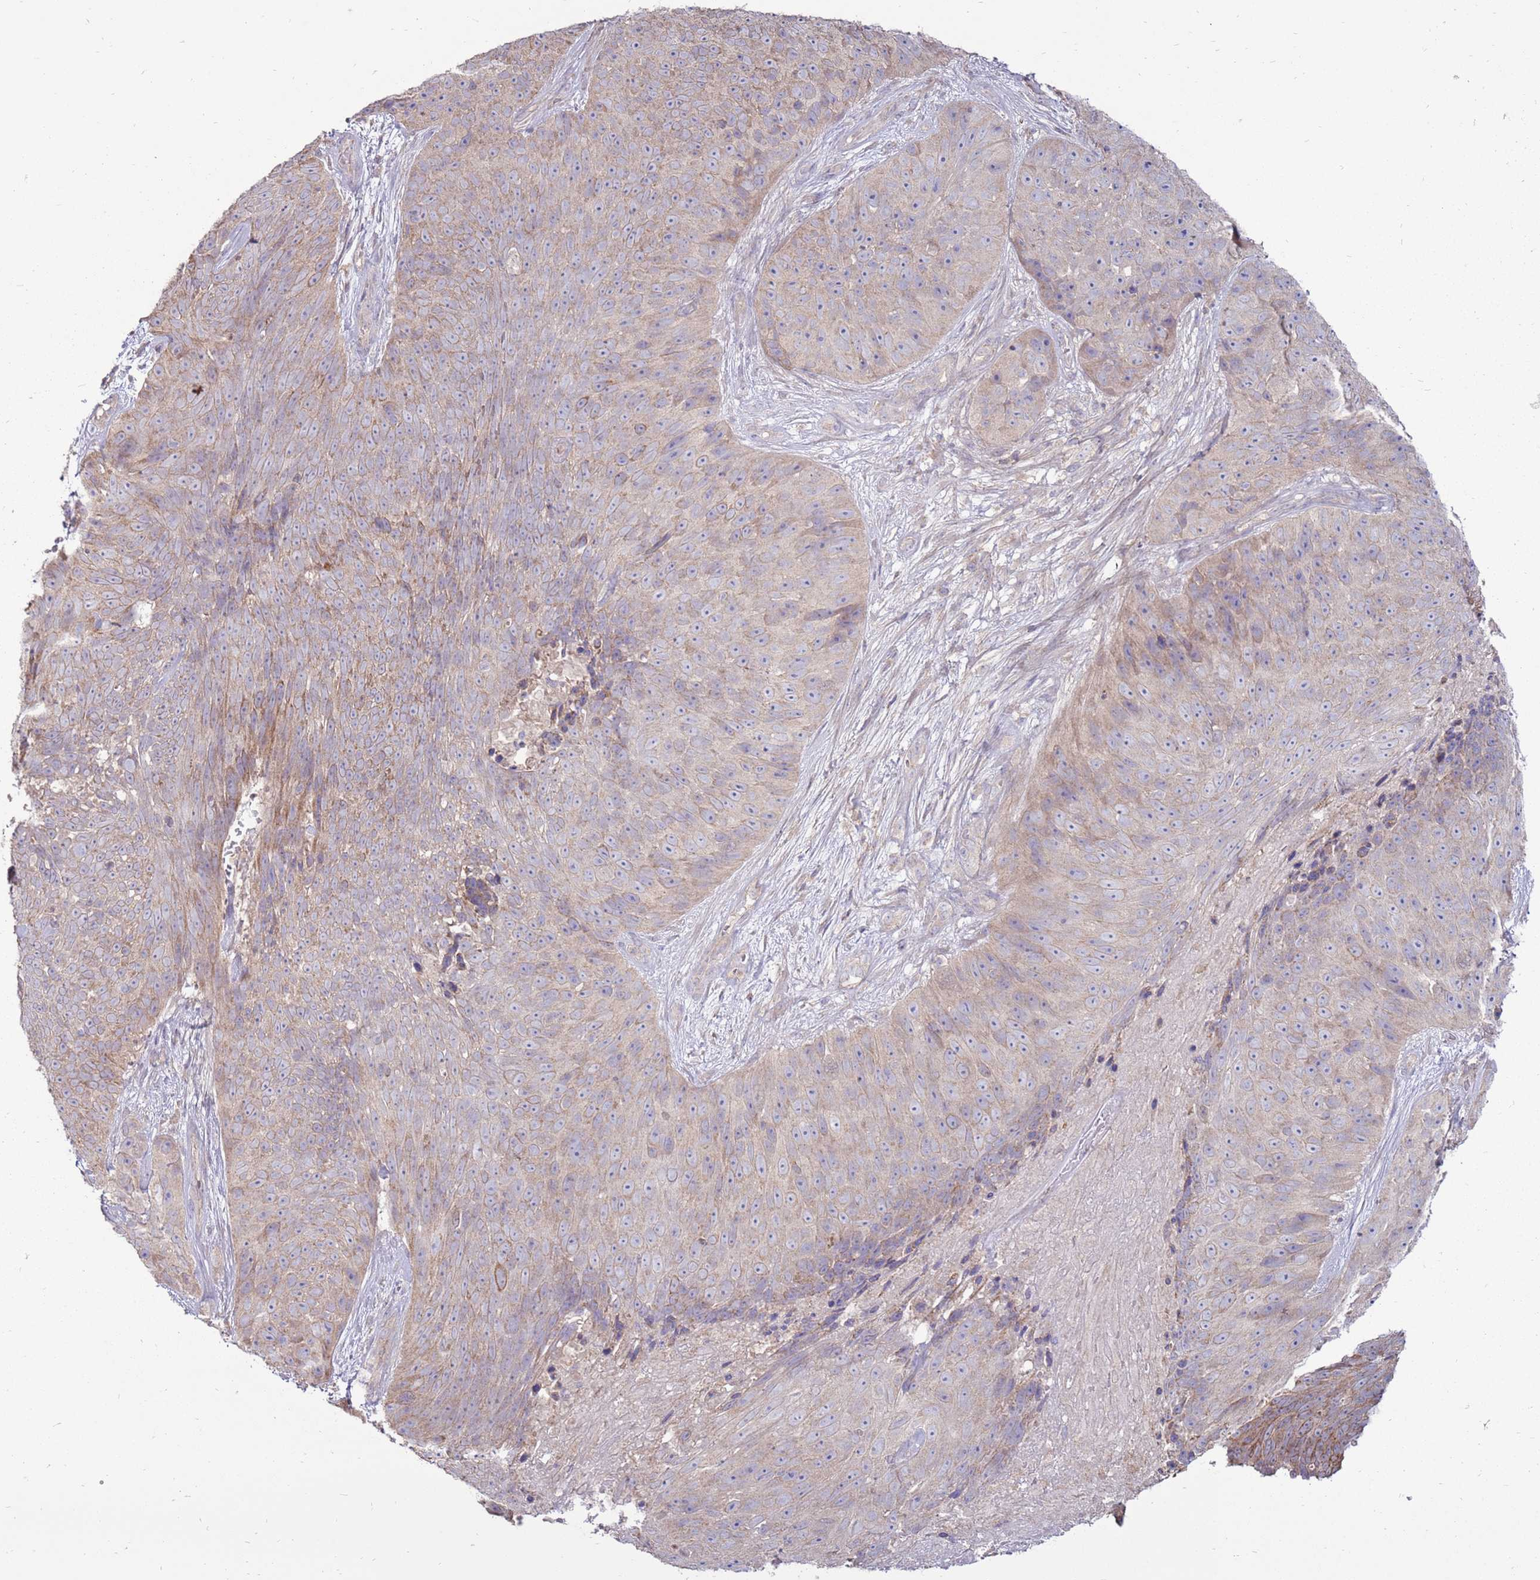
{"staining": {"intensity": "weak", "quantity": "25%-75%", "location": "cytoplasmic/membranous"}, "tissue": "skin cancer", "cell_type": "Tumor cells", "image_type": "cancer", "snomed": [{"axis": "morphology", "description": "Squamous cell carcinoma, NOS"}, {"axis": "topography", "description": "Skin"}], "caption": "Protein analysis of skin cancer (squamous cell carcinoma) tissue reveals weak cytoplasmic/membranous staining in approximately 25%-75% of tumor cells.", "gene": "TRAPPC4", "patient": {"sex": "female", "age": 87}}